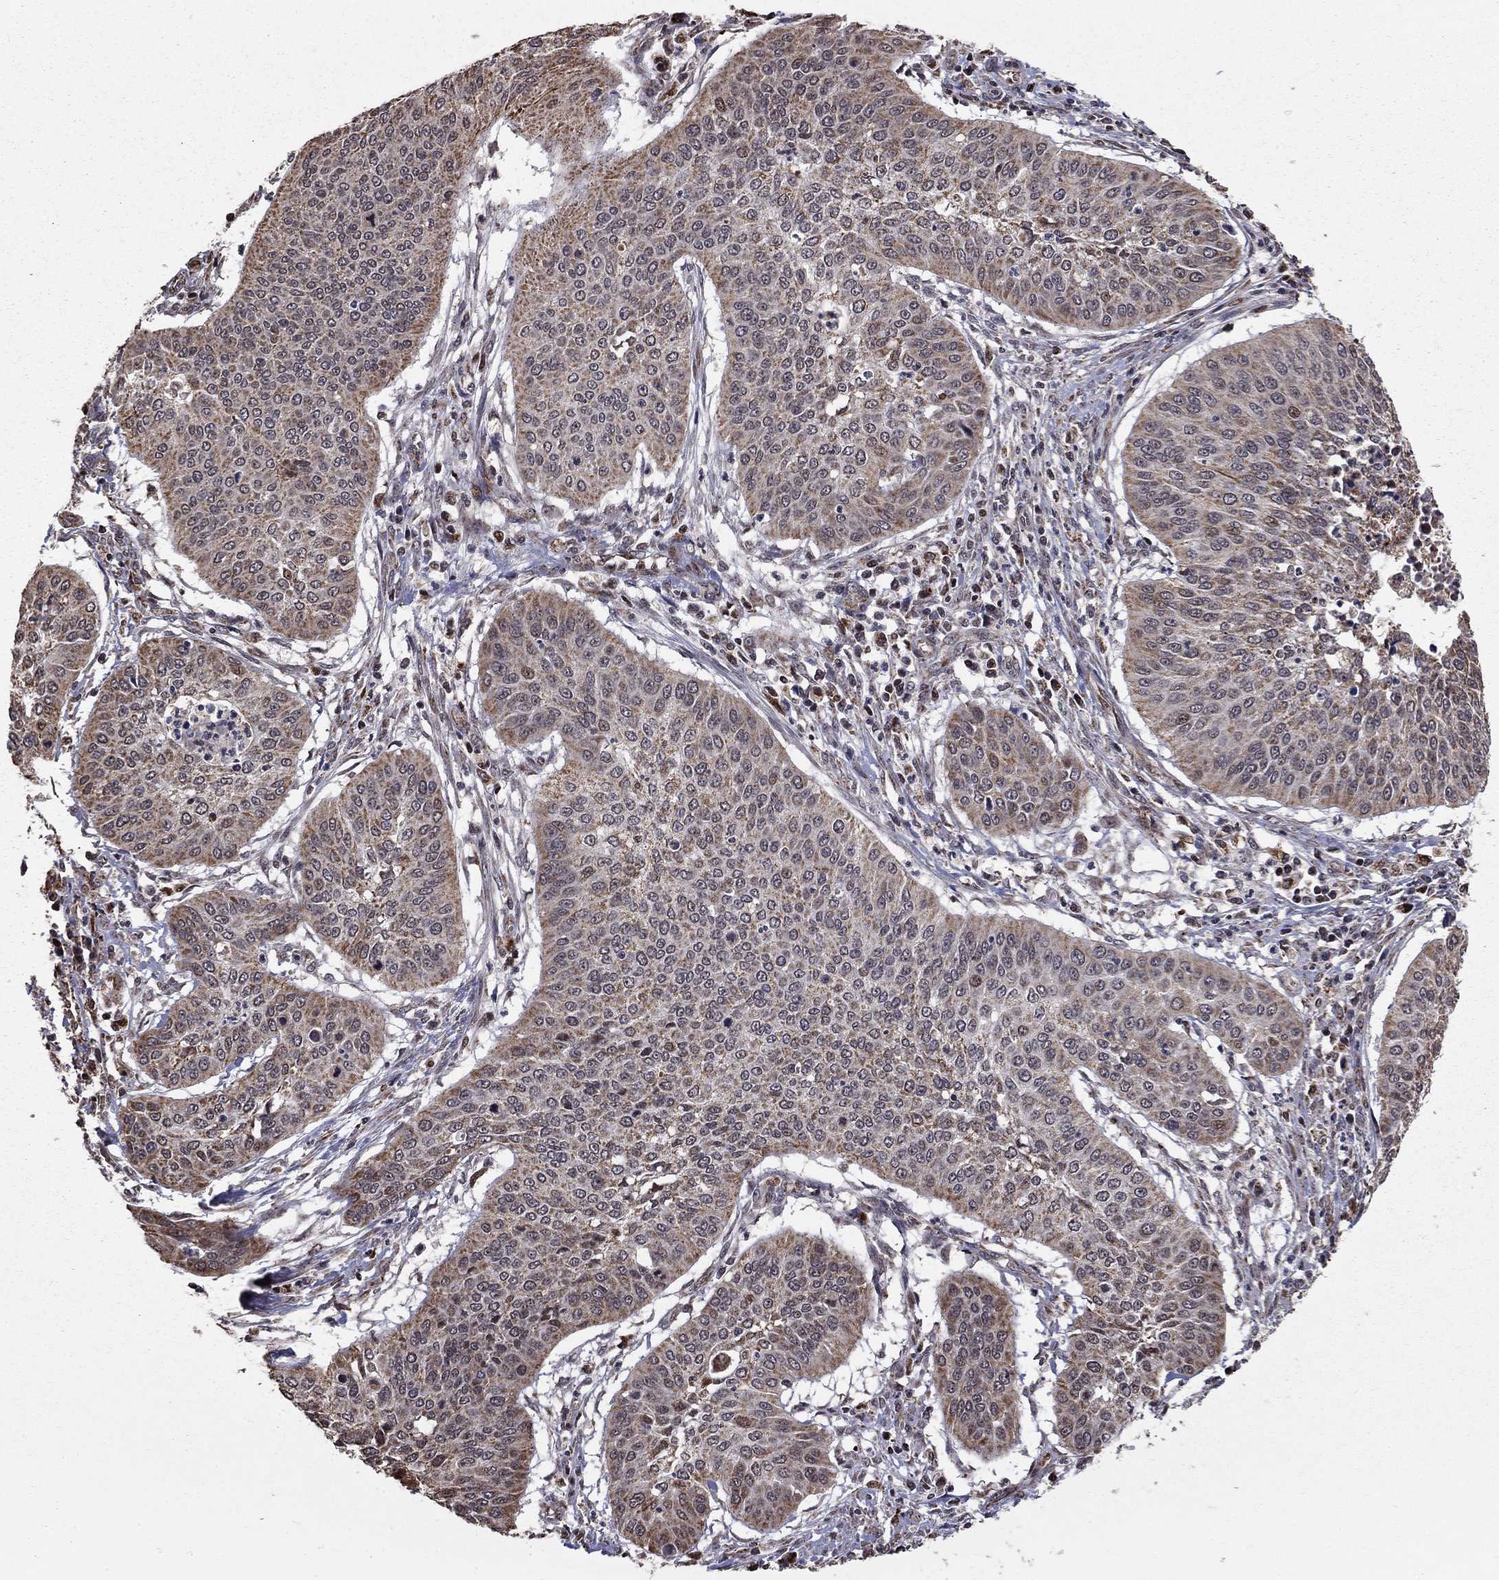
{"staining": {"intensity": "weak", "quantity": "25%-75%", "location": "cytoplasmic/membranous"}, "tissue": "cervical cancer", "cell_type": "Tumor cells", "image_type": "cancer", "snomed": [{"axis": "morphology", "description": "Normal tissue, NOS"}, {"axis": "morphology", "description": "Squamous cell carcinoma, NOS"}, {"axis": "topography", "description": "Cervix"}], "caption": "Cervical squamous cell carcinoma stained with immunohistochemistry (IHC) demonstrates weak cytoplasmic/membranous expression in approximately 25%-75% of tumor cells.", "gene": "ACOT13", "patient": {"sex": "female", "age": 39}}